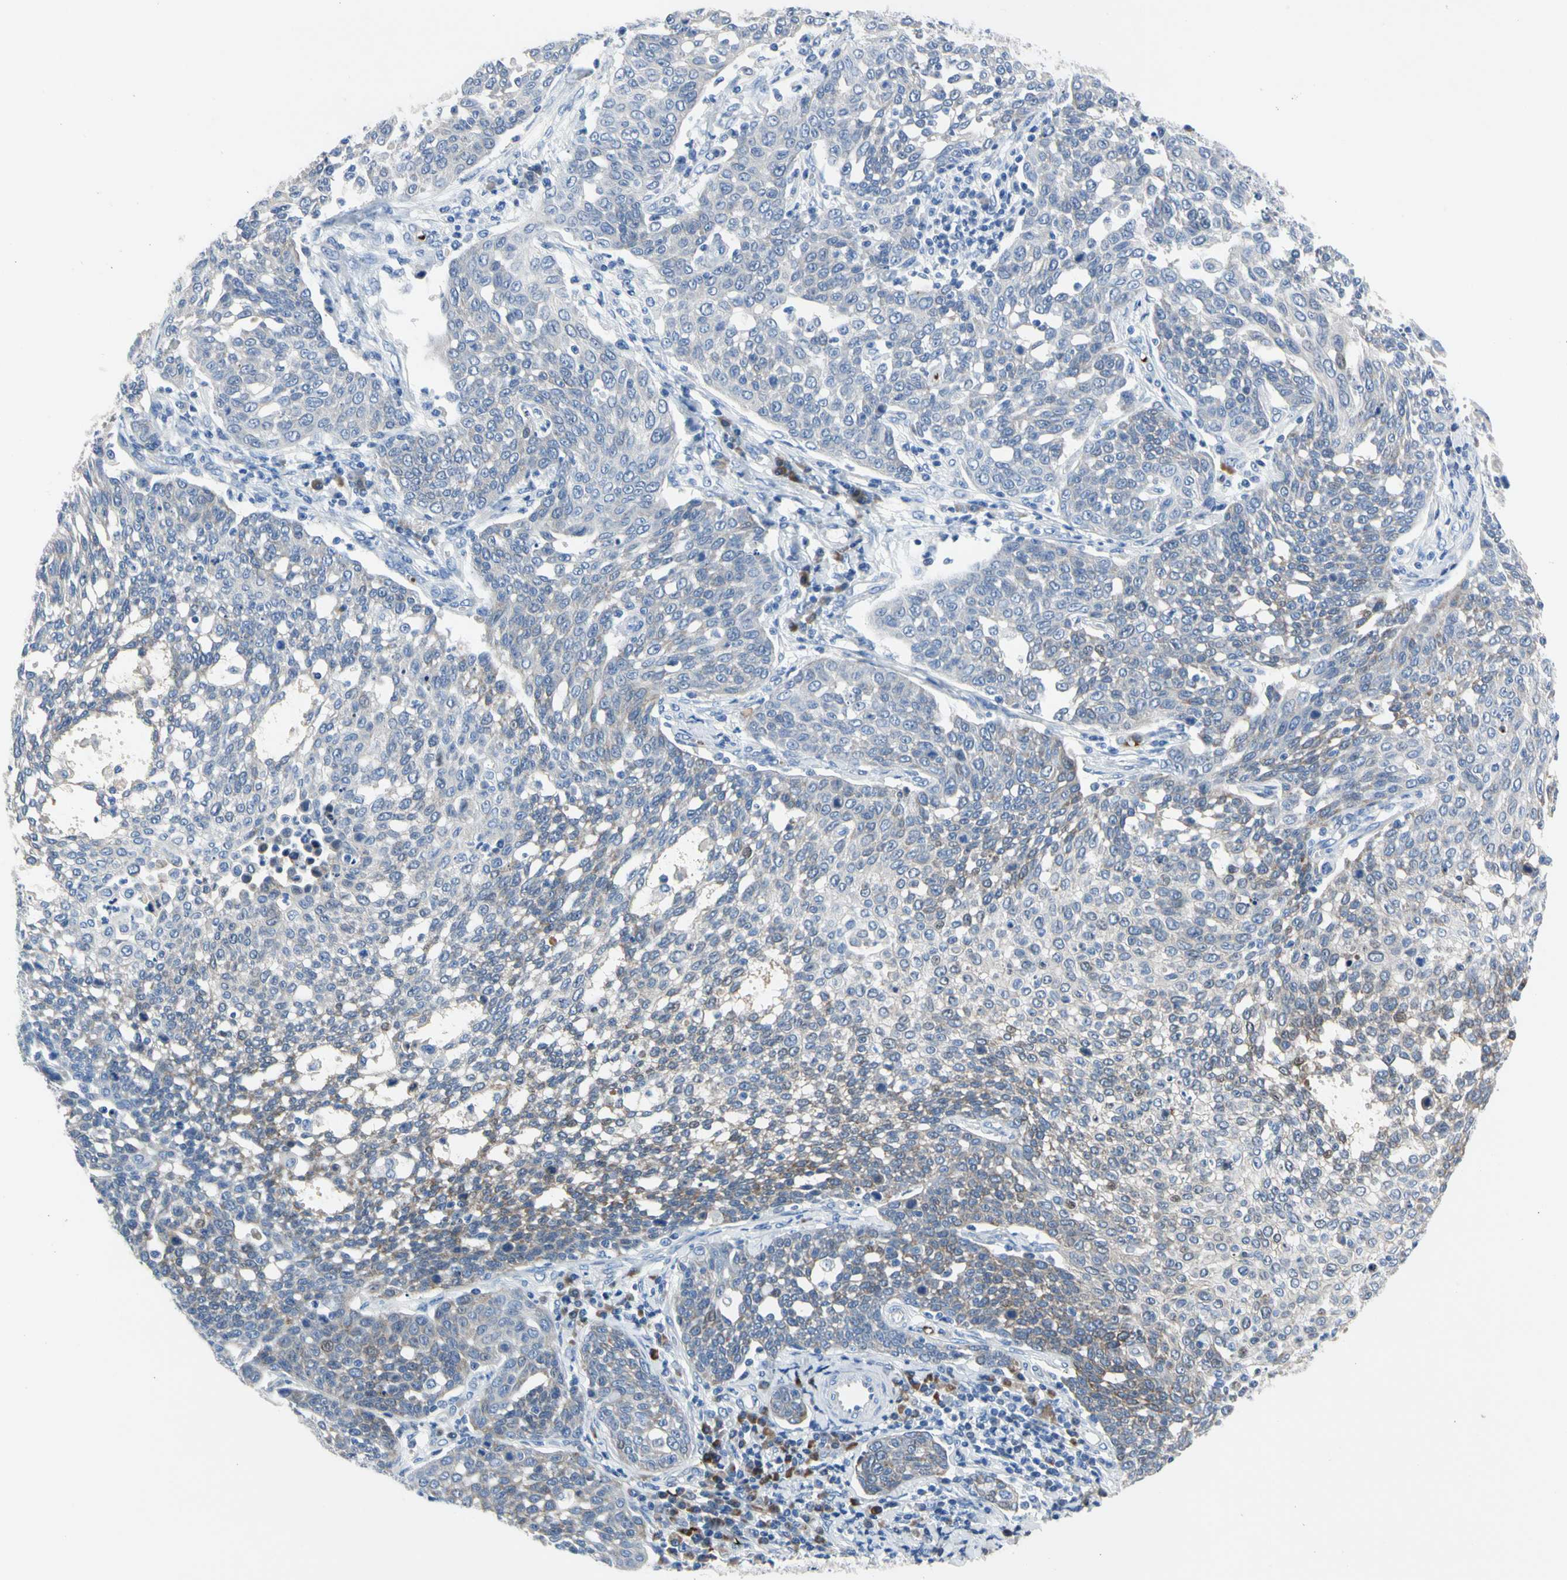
{"staining": {"intensity": "weak", "quantity": "<25%", "location": "cytoplasmic/membranous,nuclear"}, "tissue": "cervical cancer", "cell_type": "Tumor cells", "image_type": "cancer", "snomed": [{"axis": "morphology", "description": "Squamous cell carcinoma, NOS"}, {"axis": "topography", "description": "Cervix"}], "caption": "IHC of human squamous cell carcinoma (cervical) demonstrates no positivity in tumor cells.", "gene": "HMGCR", "patient": {"sex": "female", "age": 34}}